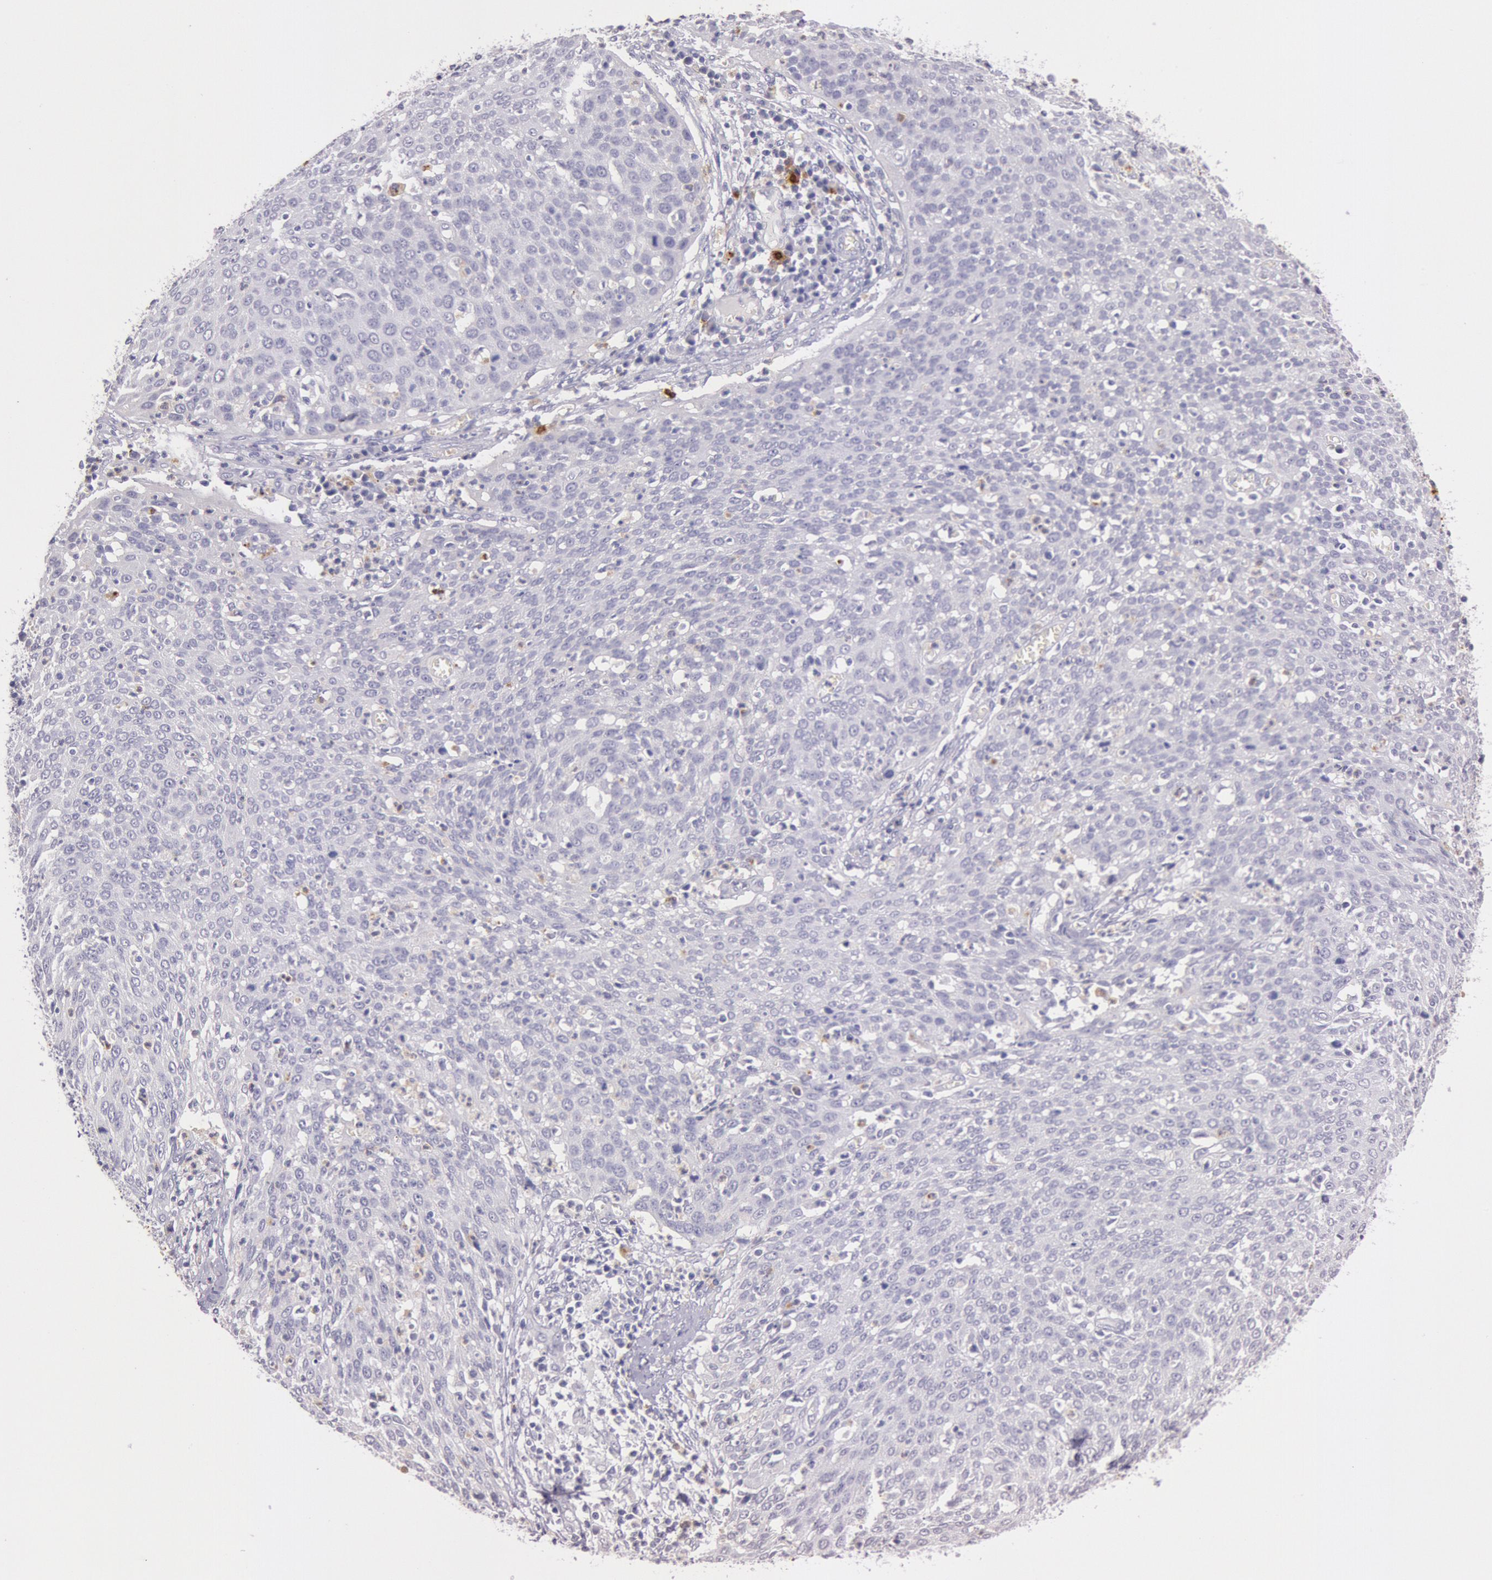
{"staining": {"intensity": "negative", "quantity": "none", "location": "none"}, "tissue": "cervical cancer", "cell_type": "Tumor cells", "image_type": "cancer", "snomed": [{"axis": "morphology", "description": "Squamous cell carcinoma, NOS"}, {"axis": "topography", "description": "Cervix"}], "caption": "DAB (3,3'-diaminobenzidine) immunohistochemical staining of human squamous cell carcinoma (cervical) demonstrates no significant positivity in tumor cells. (DAB (3,3'-diaminobenzidine) immunohistochemistry visualized using brightfield microscopy, high magnification).", "gene": "KDM6A", "patient": {"sex": "female", "age": 38}}